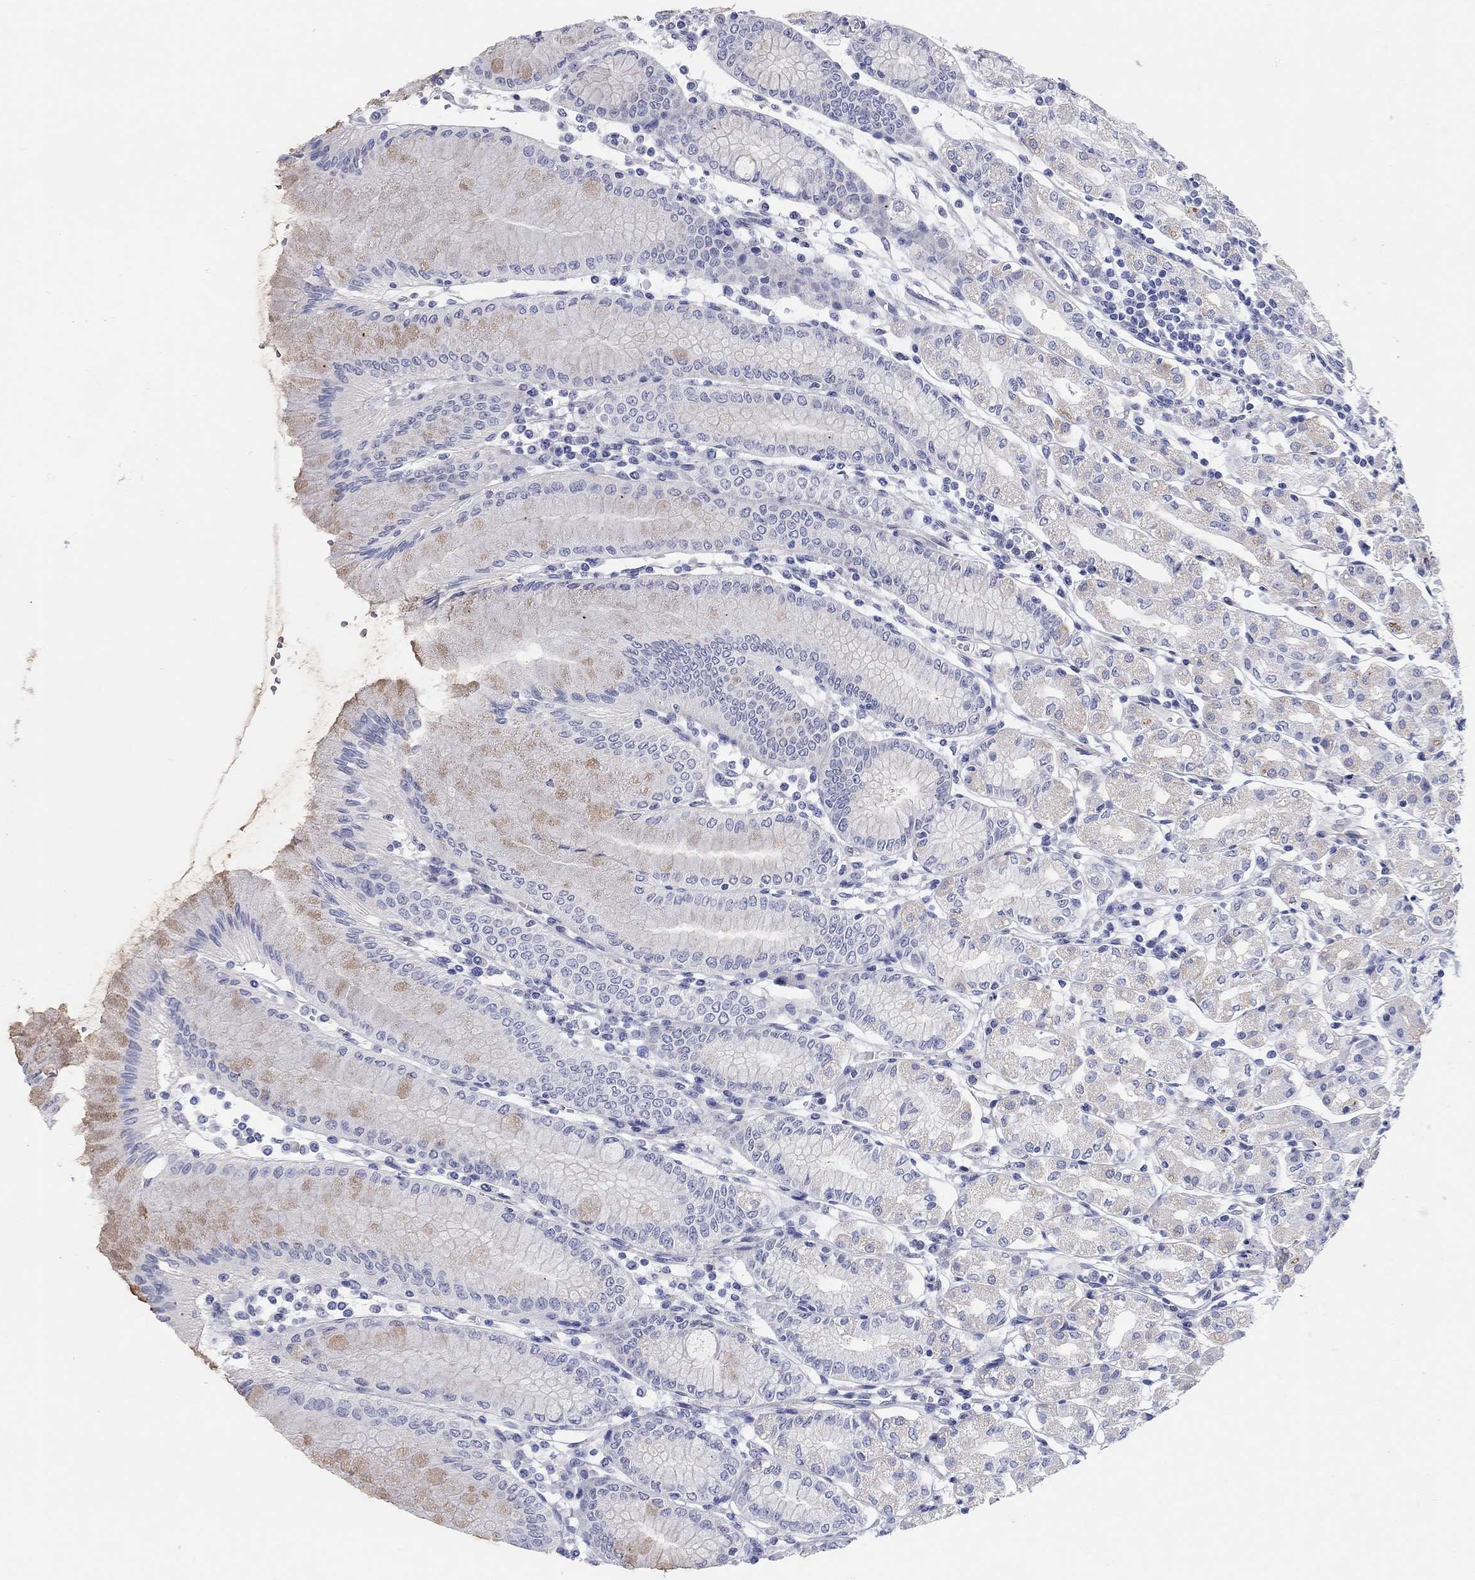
{"staining": {"intensity": "moderate", "quantity": "<25%", "location": "cytoplasmic/membranous"}, "tissue": "stomach", "cell_type": "Glandular cells", "image_type": "normal", "snomed": [{"axis": "morphology", "description": "Normal tissue, NOS"}, {"axis": "topography", "description": "Skeletal muscle"}, {"axis": "topography", "description": "Stomach"}], "caption": "Immunohistochemistry of normal stomach exhibits low levels of moderate cytoplasmic/membranous expression in about <25% of glandular cells. (Brightfield microscopy of DAB IHC at high magnification).", "gene": "WASF3", "patient": {"sex": "female", "age": 57}}